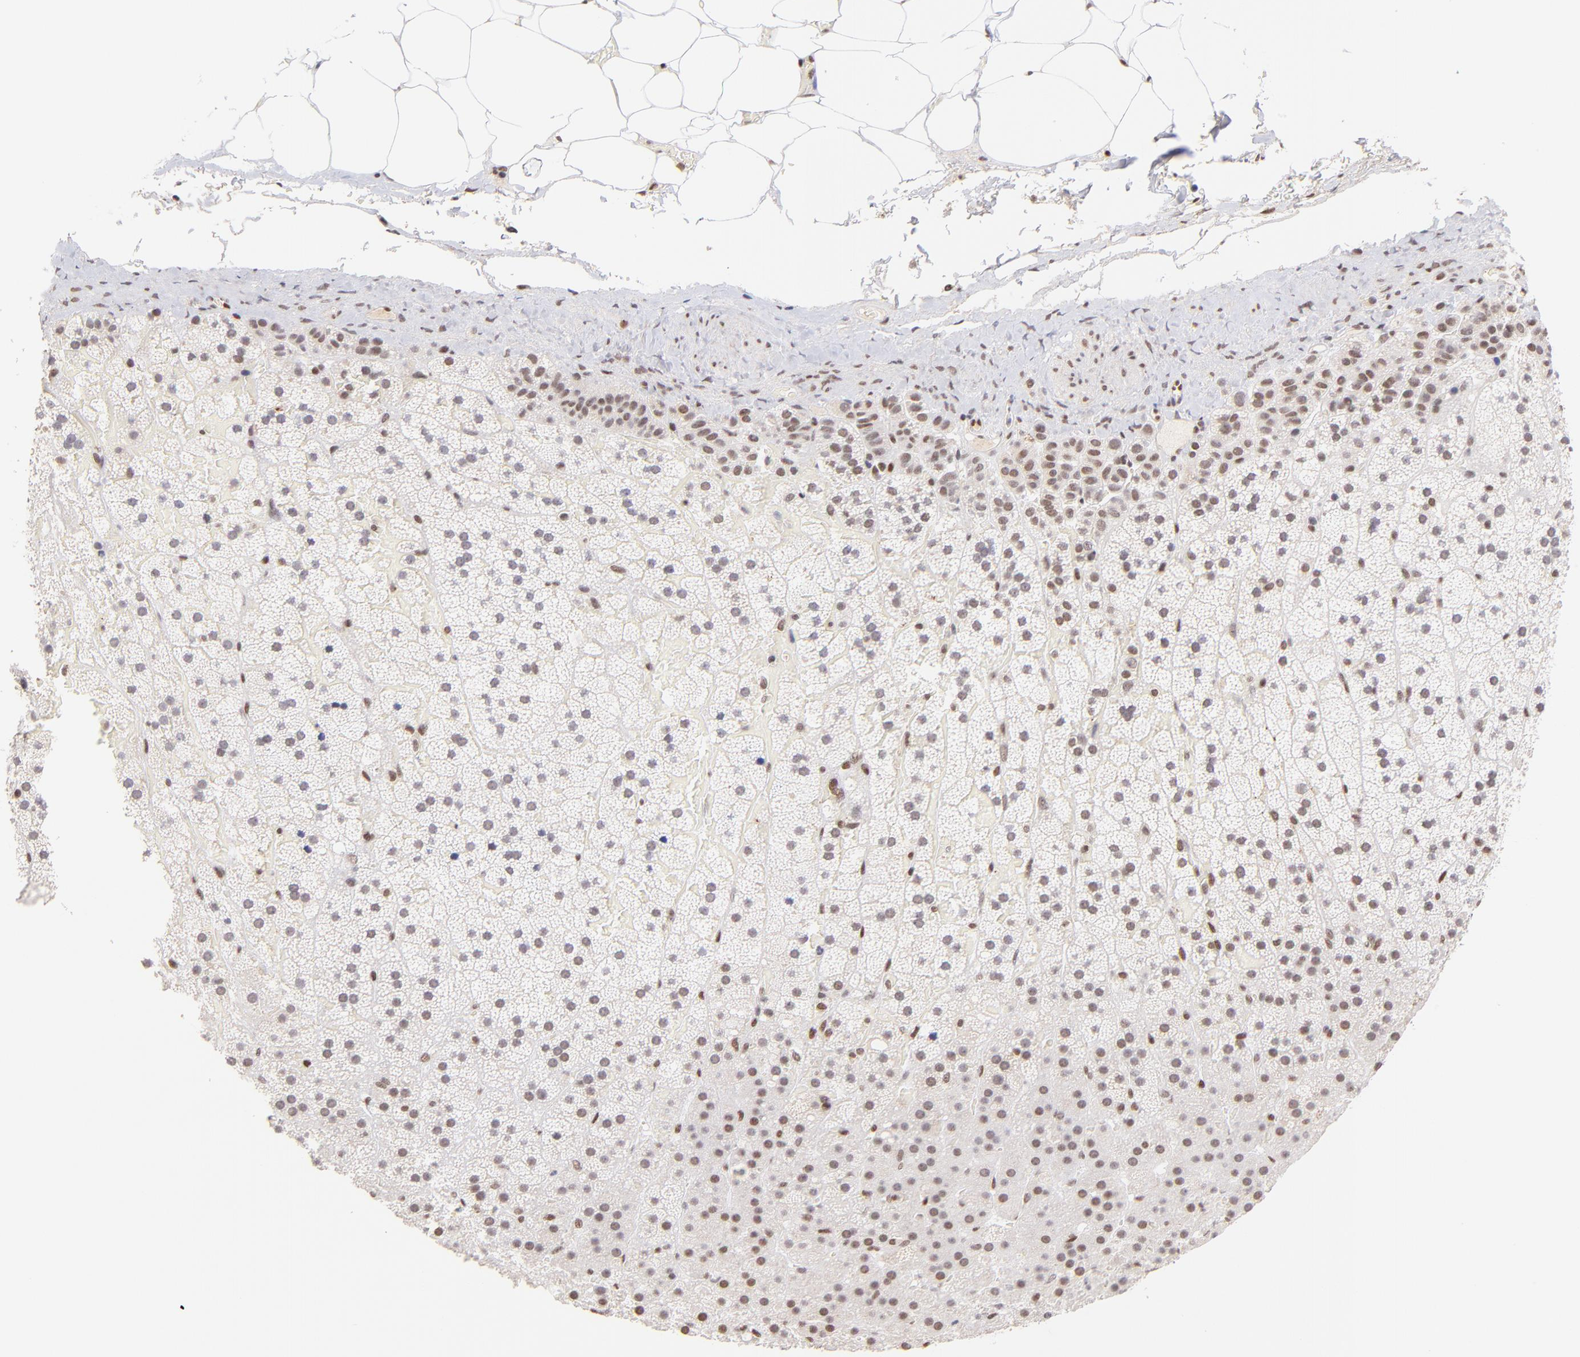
{"staining": {"intensity": "weak", "quantity": ">75%", "location": "nuclear"}, "tissue": "adrenal gland", "cell_type": "Glandular cells", "image_type": "normal", "snomed": [{"axis": "morphology", "description": "Normal tissue, NOS"}, {"axis": "topography", "description": "Adrenal gland"}], "caption": "About >75% of glandular cells in benign human adrenal gland demonstrate weak nuclear protein staining as visualized by brown immunohistochemical staining.", "gene": "MIDEAS", "patient": {"sex": "male", "age": 35}}